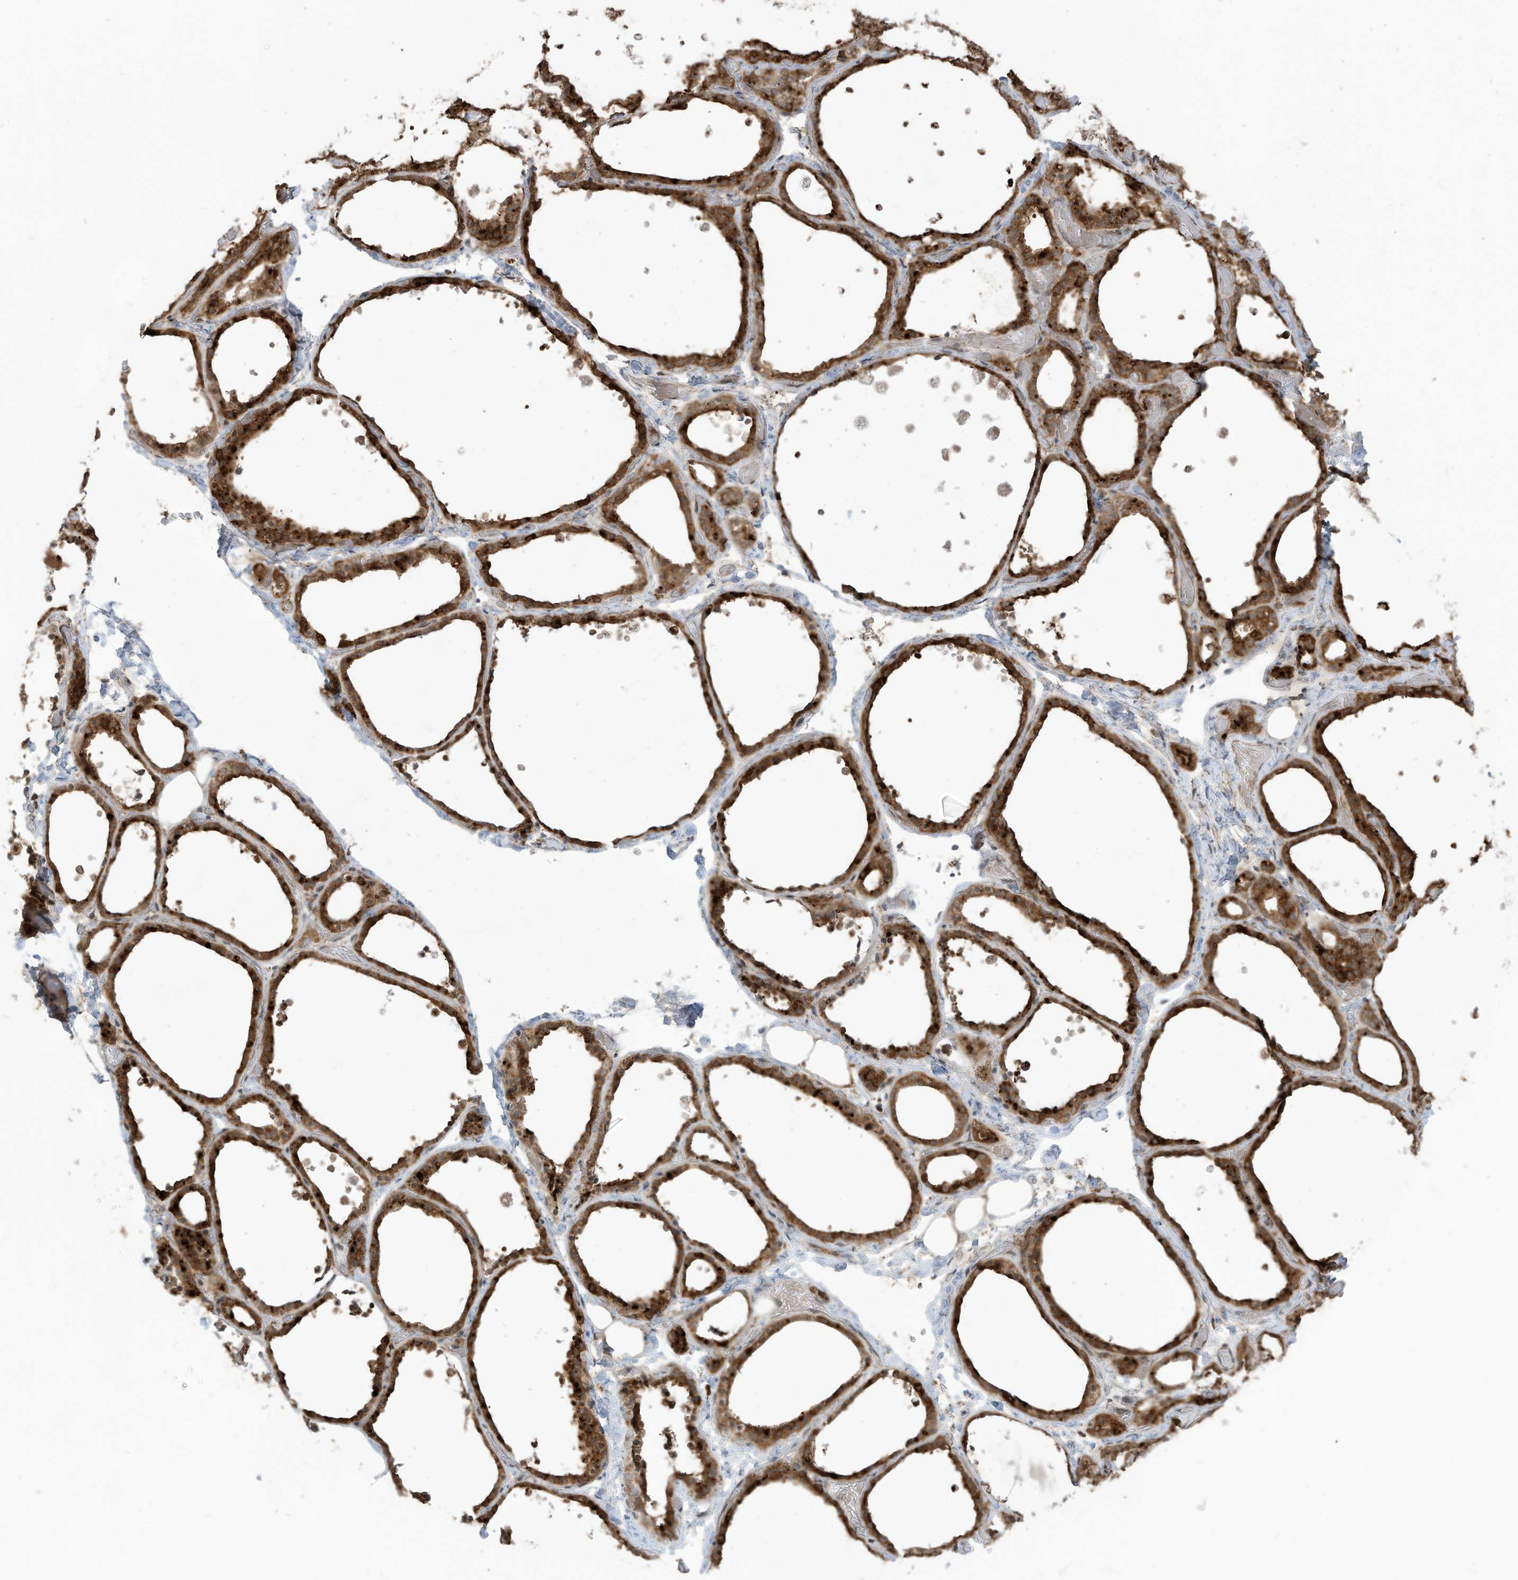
{"staining": {"intensity": "strong", "quantity": ">75%", "location": "cytoplasmic/membranous"}, "tissue": "thyroid gland", "cell_type": "Glandular cells", "image_type": "normal", "snomed": [{"axis": "morphology", "description": "Normal tissue, NOS"}, {"axis": "topography", "description": "Thyroid gland"}], "caption": "High-power microscopy captured an immunohistochemistry image of normal thyroid gland, revealing strong cytoplasmic/membranous staining in about >75% of glandular cells. Using DAB (brown) and hematoxylin (blue) stains, captured at high magnification using brightfield microscopy.", "gene": "CARF", "patient": {"sex": "female", "age": 44}}